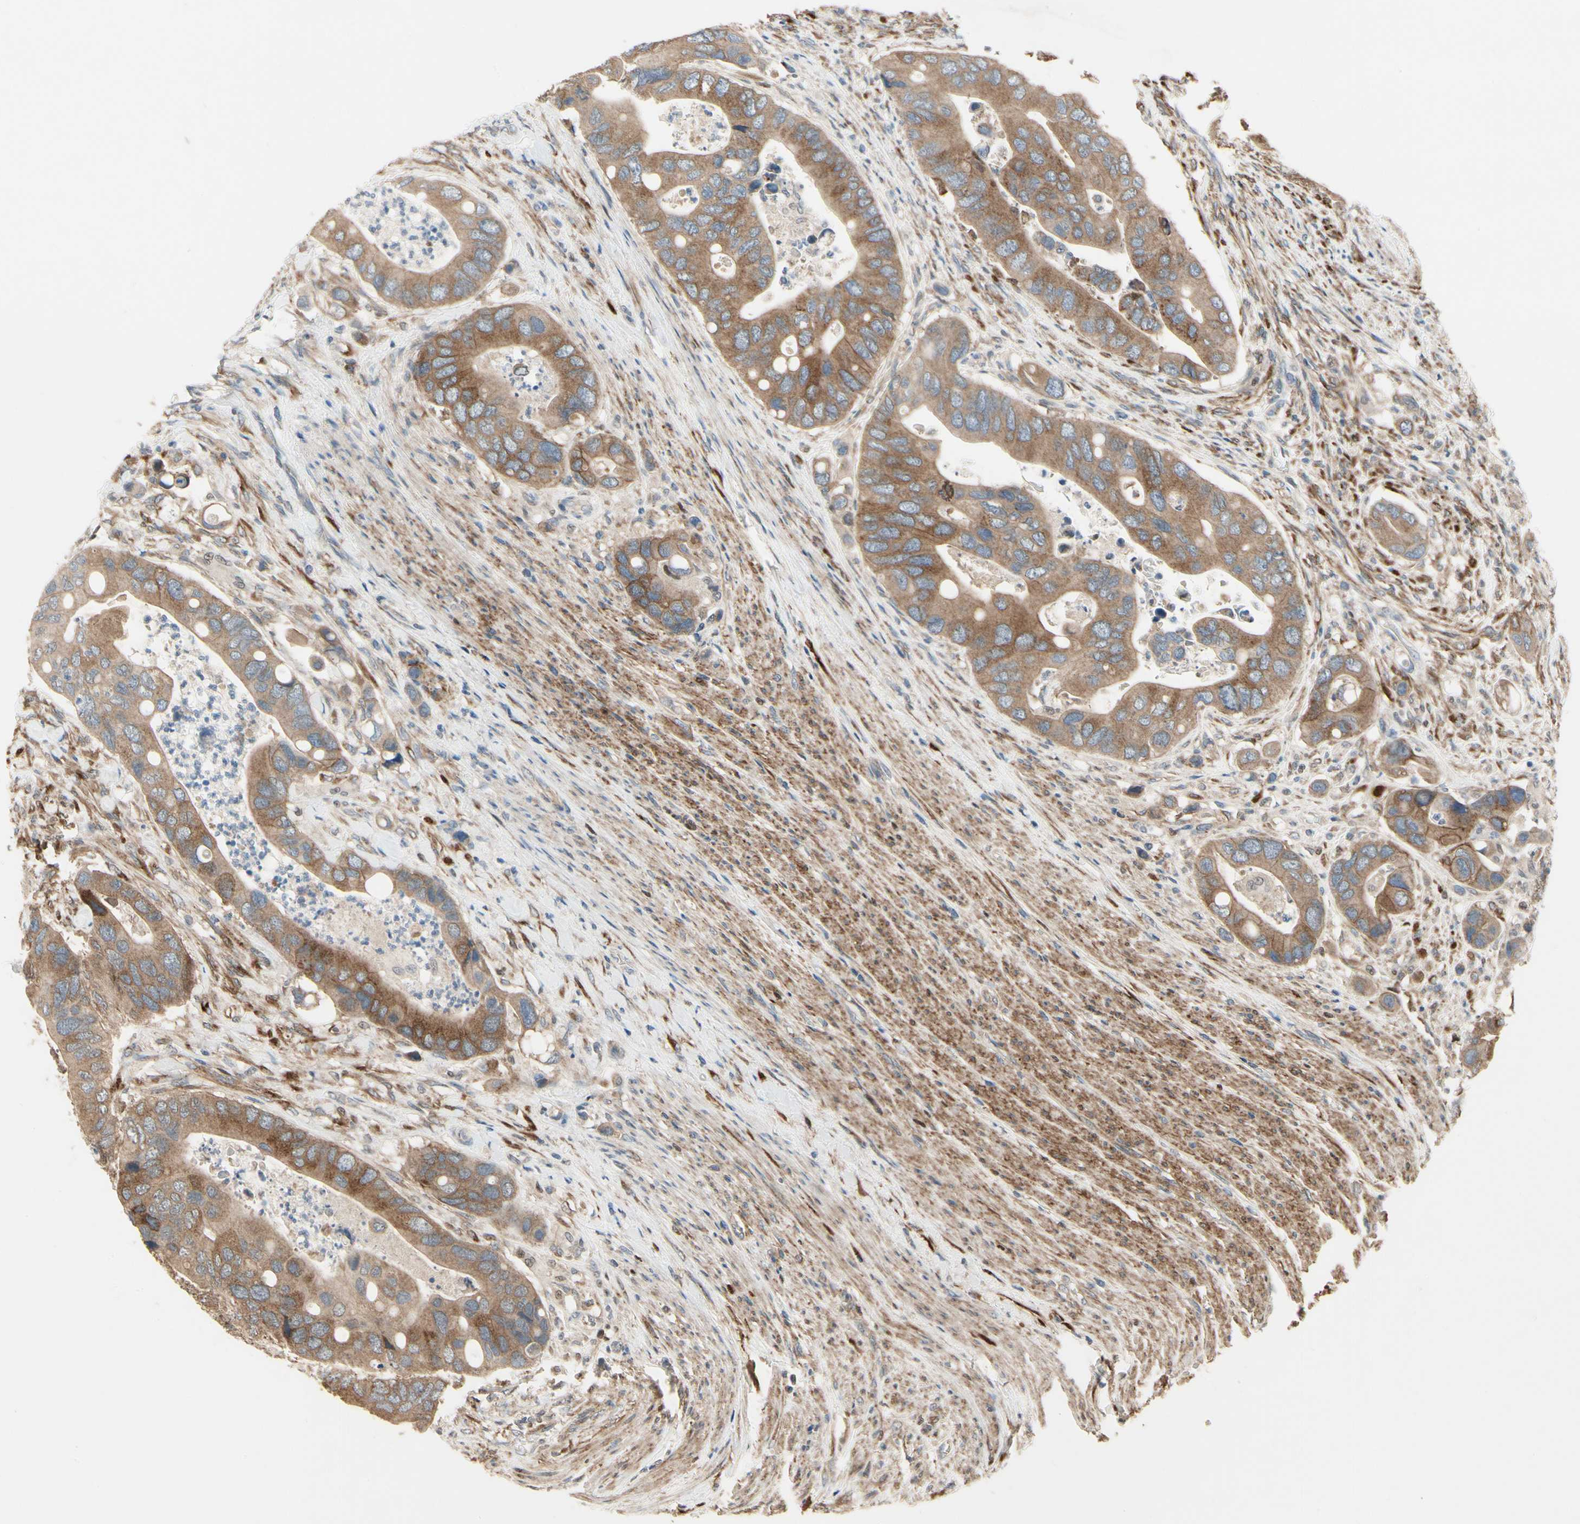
{"staining": {"intensity": "strong", "quantity": ">75%", "location": "cytoplasmic/membranous"}, "tissue": "colorectal cancer", "cell_type": "Tumor cells", "image_type": "cancer", "snomed": [{"axis": "morphology", "description": "Adenocarcinoma, NOS"}, {"axis": "topography", "description": "Rectum"}], "caption": "Colorectal adenocarcinoma stained for a protein (brown) reveals strong cytoplasmic/membranous positive staining in approximately >75% of tumor cells.", "gene": "CGREF1", "patient": {"sex": "female", "age": 57}}